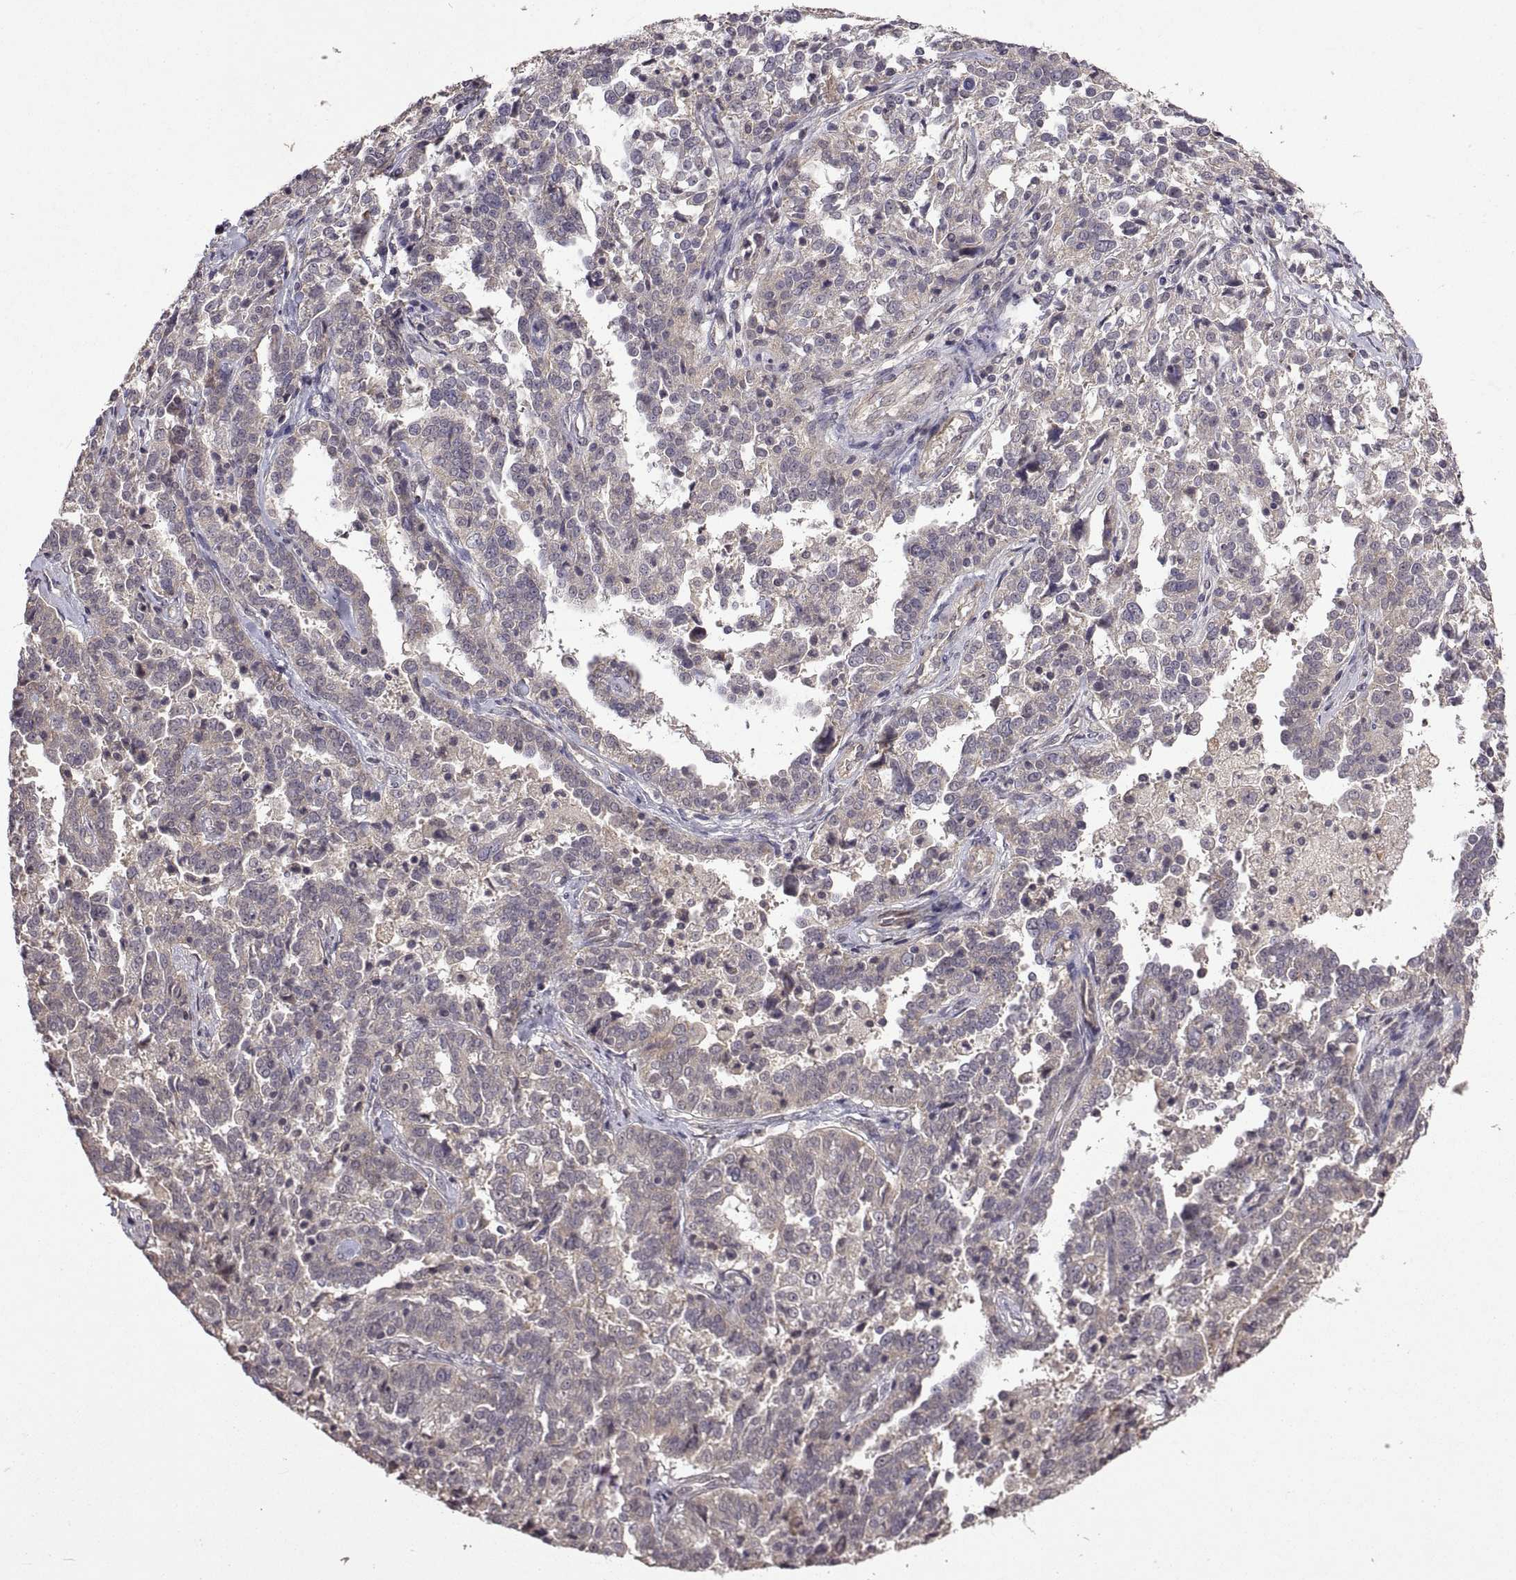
{"staining": {"intensity": "negative", "quantity": "none", "location": "none"}, "tissue": "ovarian cancer", "cell_type": "Tumor cells", "image_type": "cancer", "snomed": [{"axis": "morphology", "description": "Cystadenocarcinoma, serous, NOS"}, {"axis": "topography", "description": "Ovary"}], "caption": "Tumor cells are negative for brown protein staining in ovarian serous cystadenocarcinoma.", "gene": "LAMA1", "patient": {"sex": "female", "age": 67}}